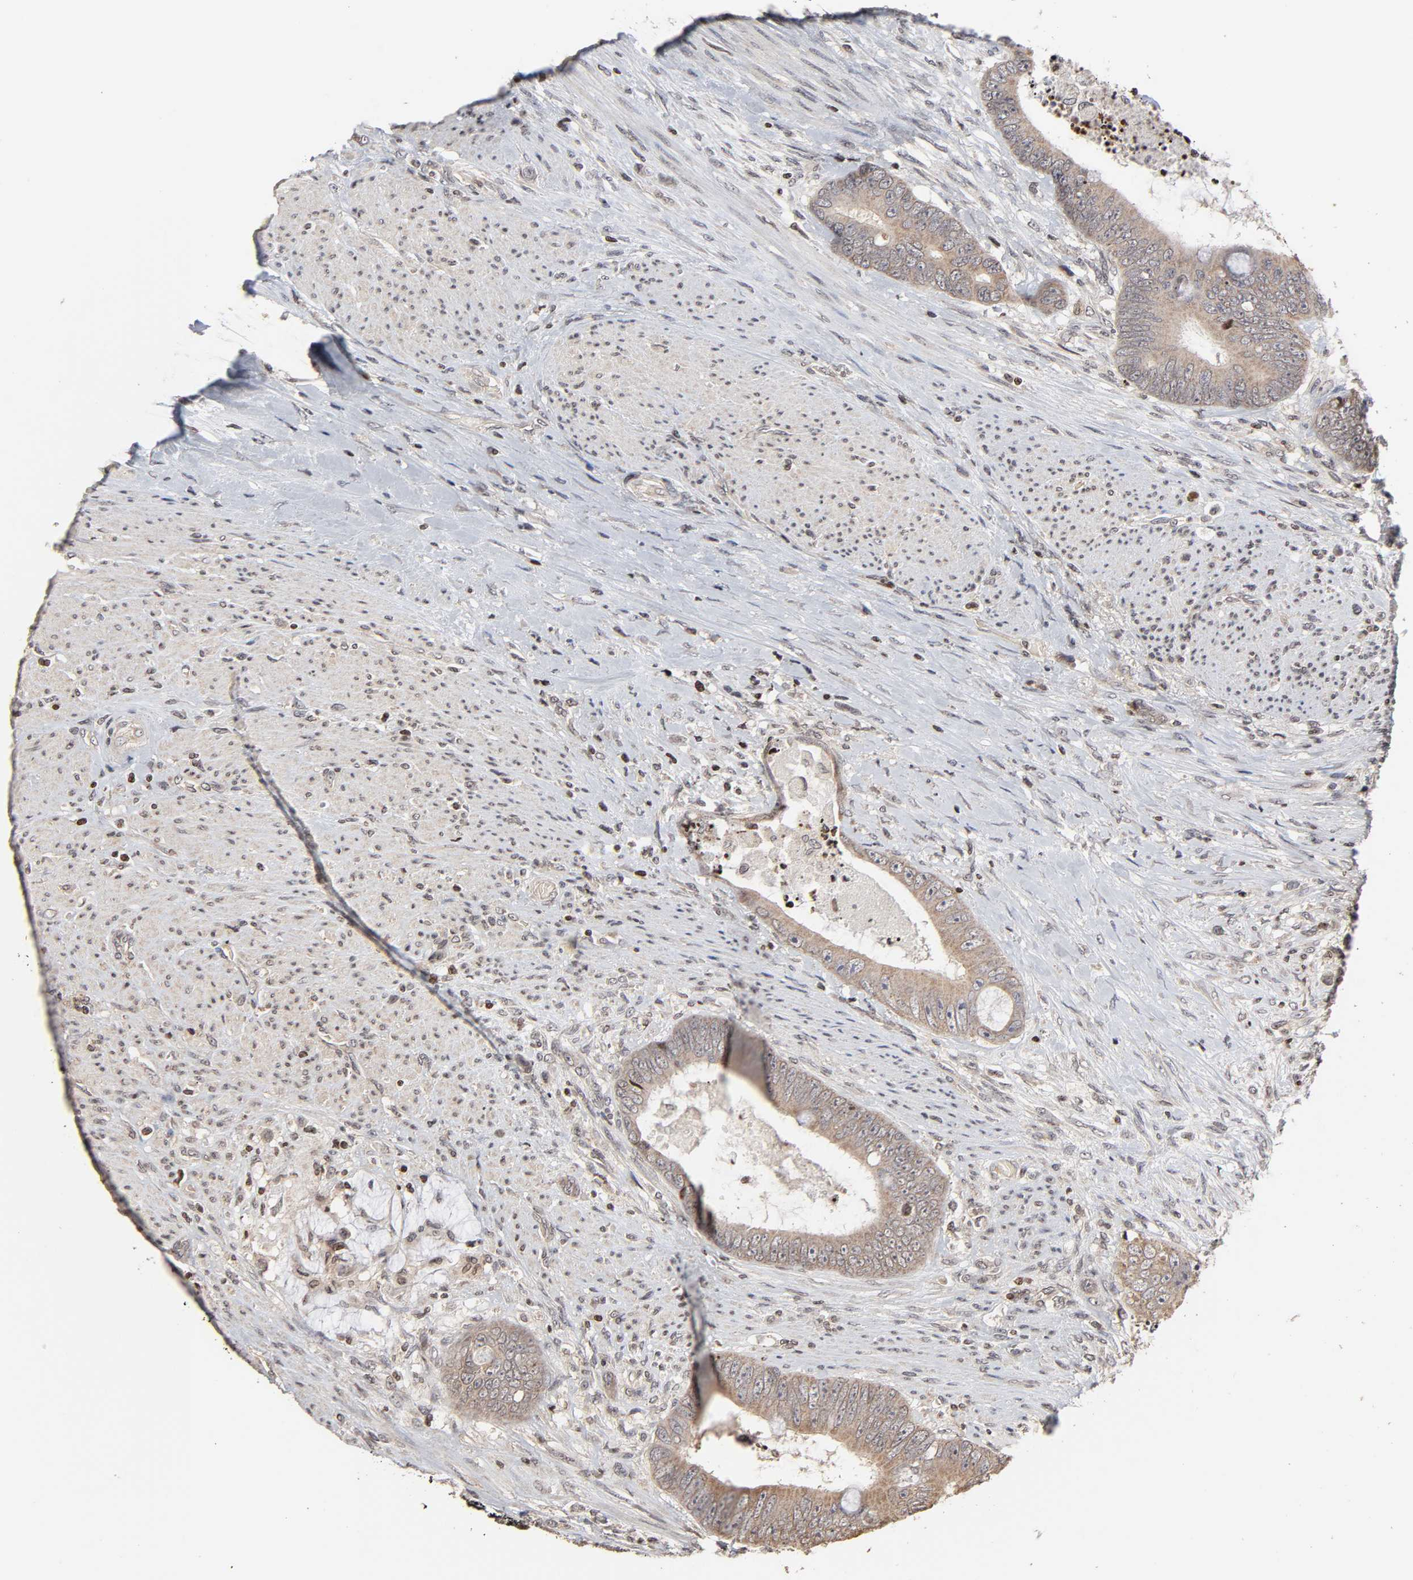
{"staining": {"intensity": "weak", "quantity": ">75%", "location": "cytoplasmic/membranous"}, "tissue": "colorectal cancer", "cell_type": "Tumor cells", "image_type": "cancer", "snomed": [{"axis": "morphology", "description": "Adenocarcinoma, NOS"}, {"axis": "topography", "description": "Rectum"}], "caption": "Human colorectal cancer (adenocarcinoma) stained with a brown dye demonstrates weak cytoplasmic/membranous positive positivity in about >75% of tumor cells.", "gene": "ZNF473", "patient": {"sex": "female", "age": 77}}